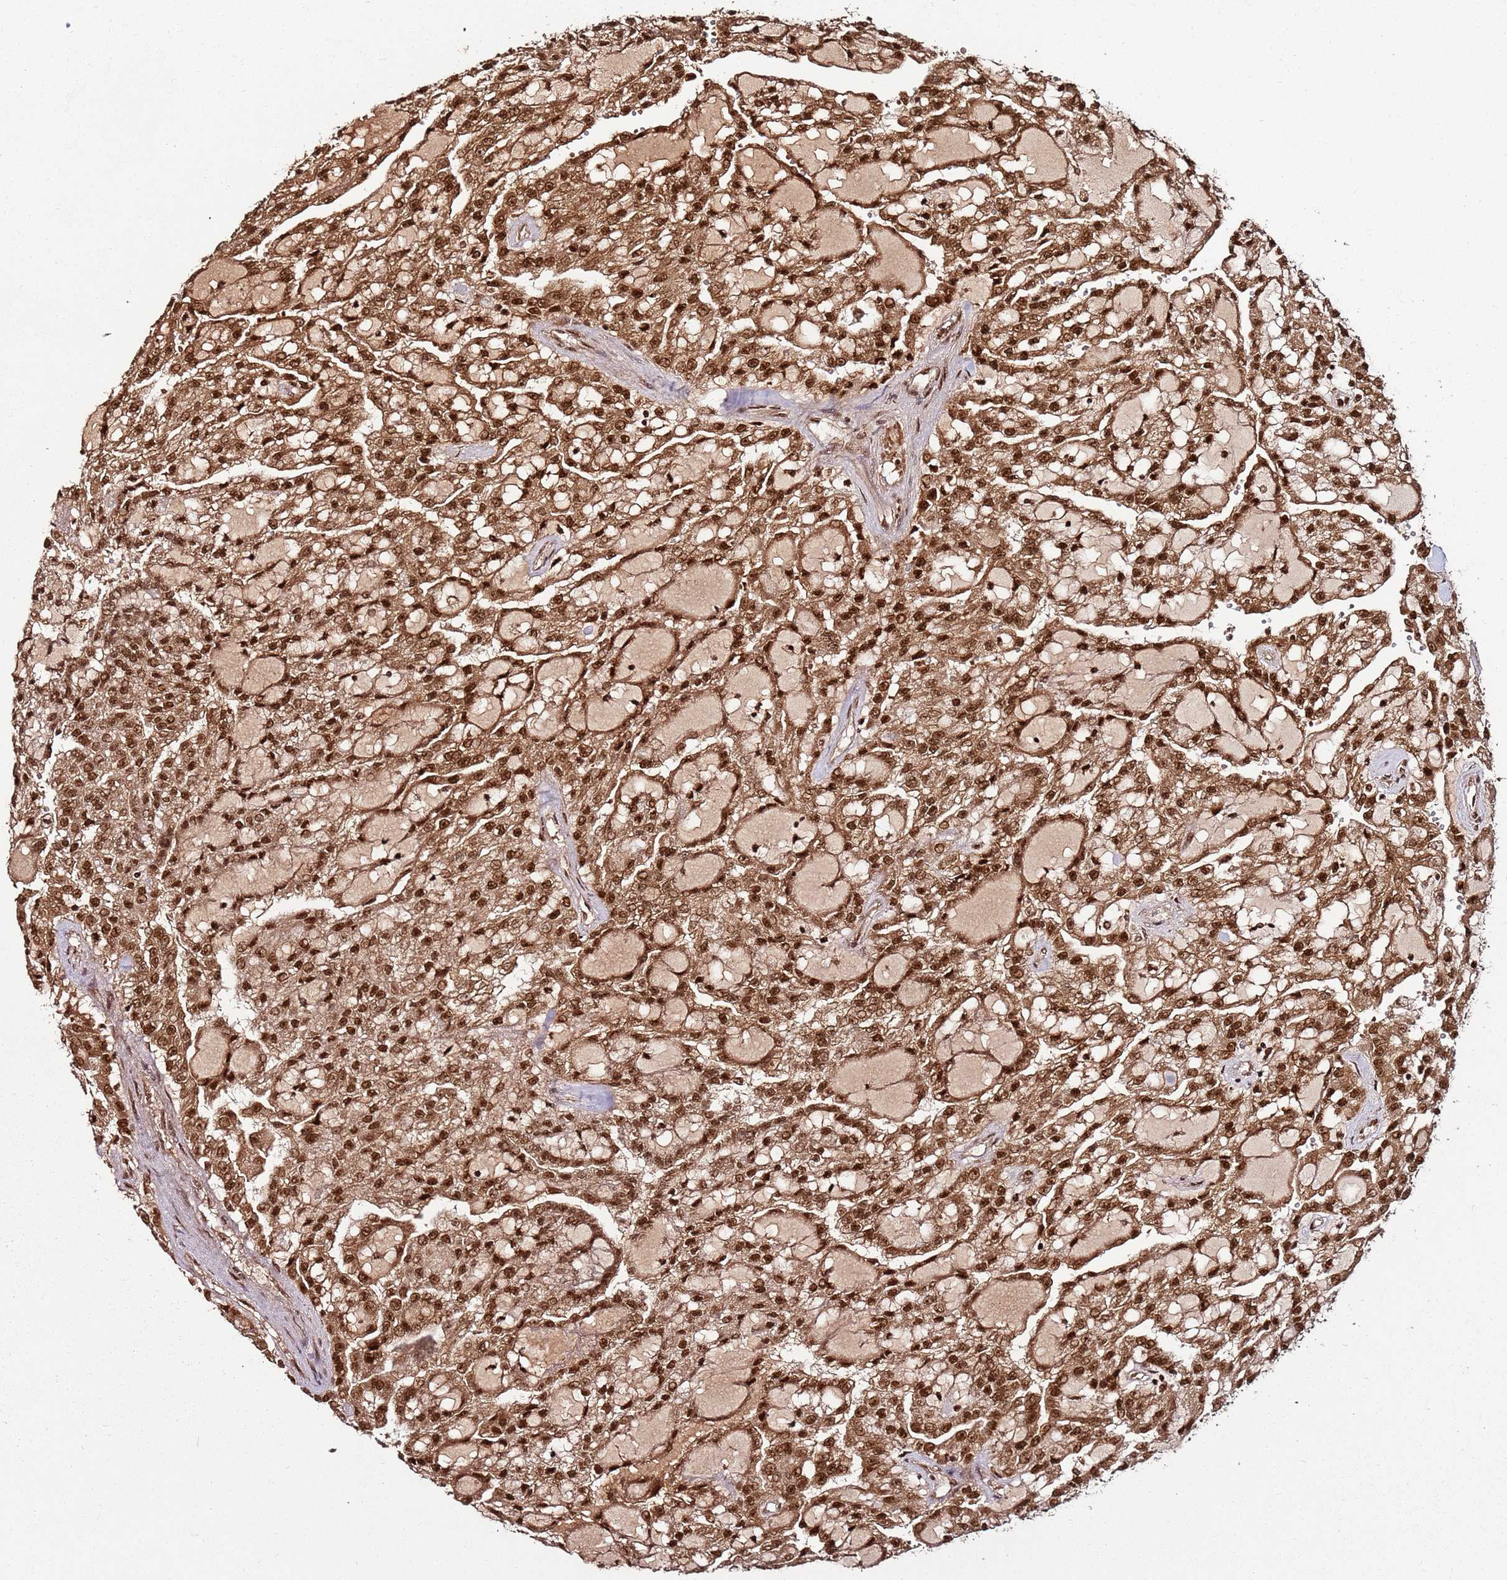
{"staining": {"intensity": "strong", "quantity": ">75%", "location": "cytoplasmic/membranous,nuclear"}, "tissue": "renal cancer", "cell_type": "Tumor cells", "image_type": "cancer", "snomed": [{"axis": "morphology", "description": "Adenocarcinoma, NOS"}, {"axis": "topography", "description": "Kidney"}], "caption": "Immunohistochemical staining of renal adenocarcinoma shows high levels of strong cytoplasmic/membranous and nuclear protein positivity in about >75% of tumor cells.", "gene": "XRN2", "patient": {"sex": "male", "age": 63}}